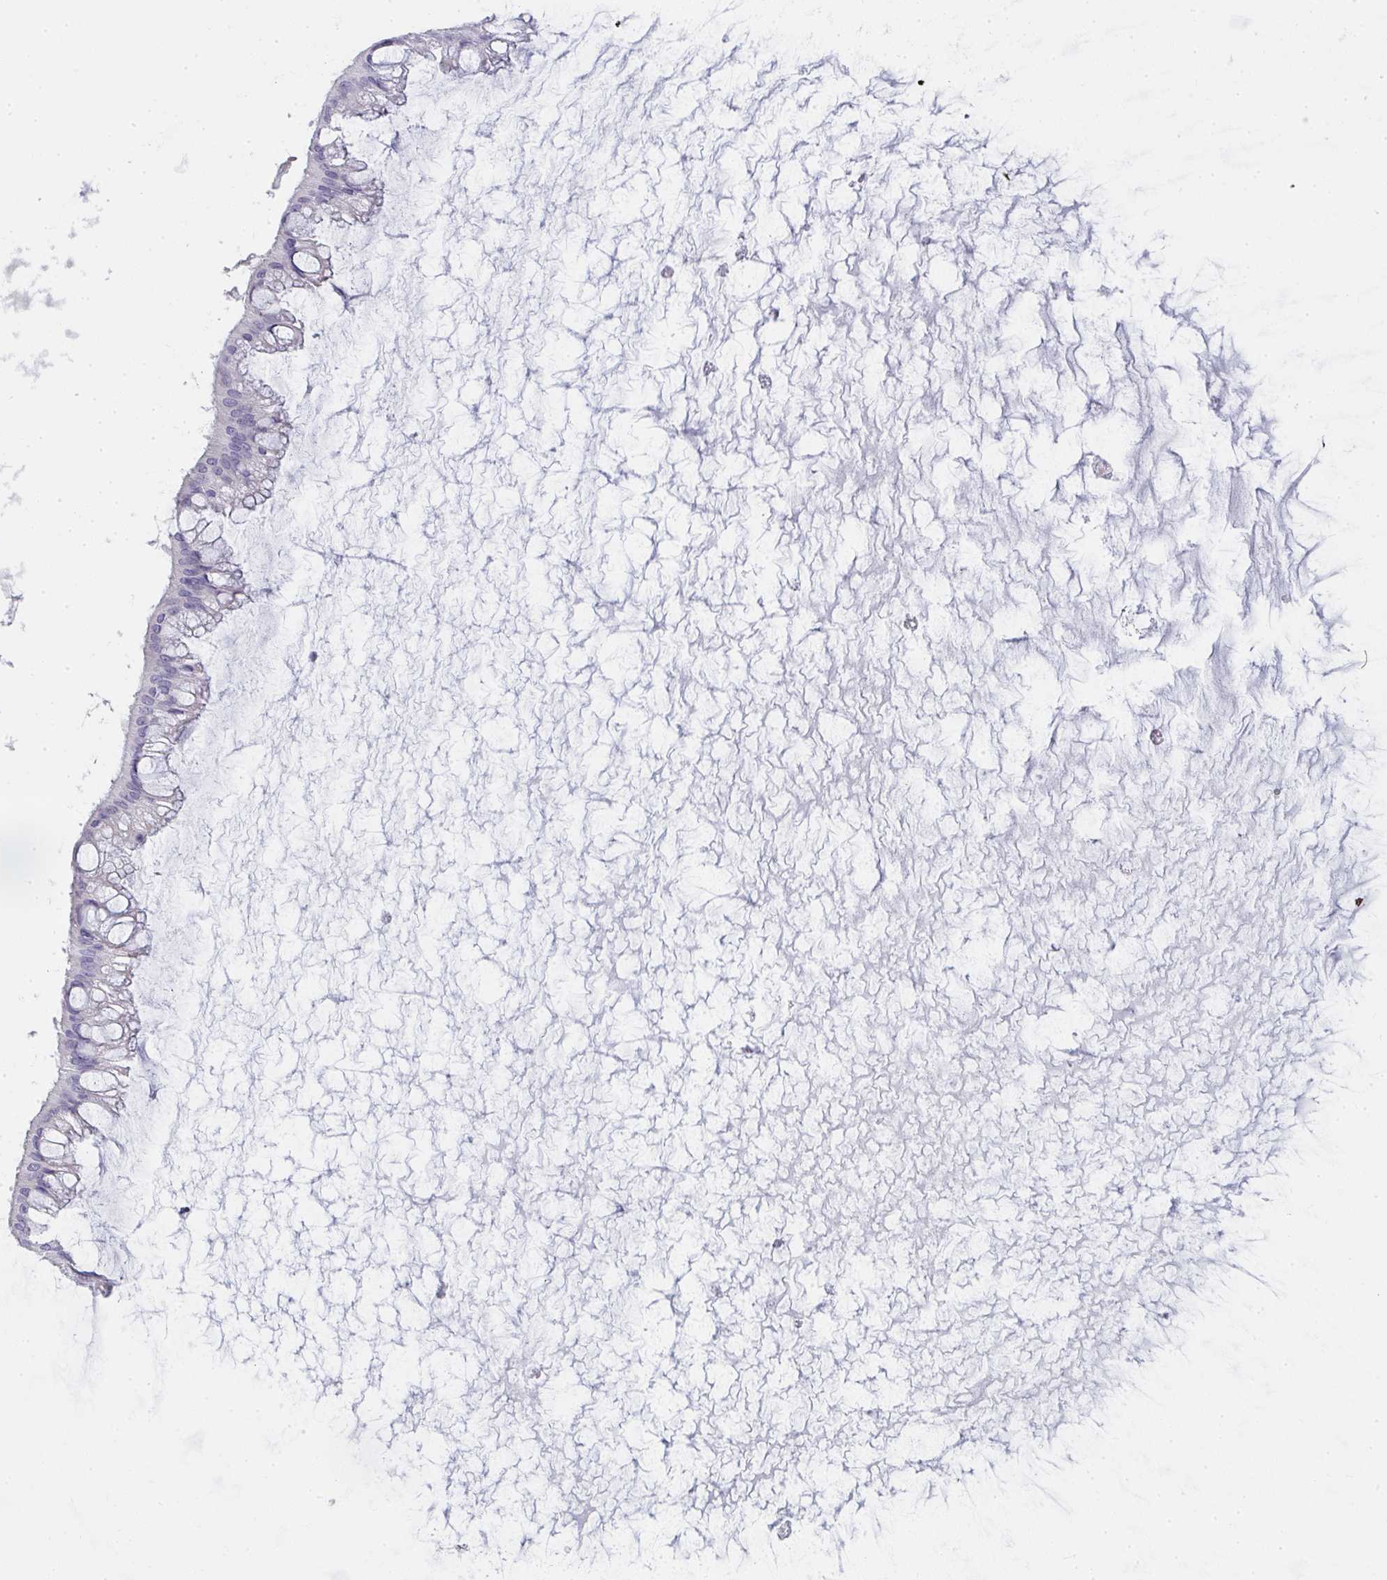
{"staining": {"intensity": "negative", "quantity": "none", "location": "none"}, "tissue": "ovarian cancer", "cell_type": "Tumor cells", "image_type": "cancer", "snomed": [{"axis": "morphology", "description": "Cystadenocarcinoma, mucinous, NOS"}, {"axis": "topography", "description": "Ovary"}], "caption": "The photomicrograph shows no staining of tumor cells in mucinous cystadenocarcinoma (ovarian).", "gene": "SHB", "patient": {"sex": "female", "age": 73}}